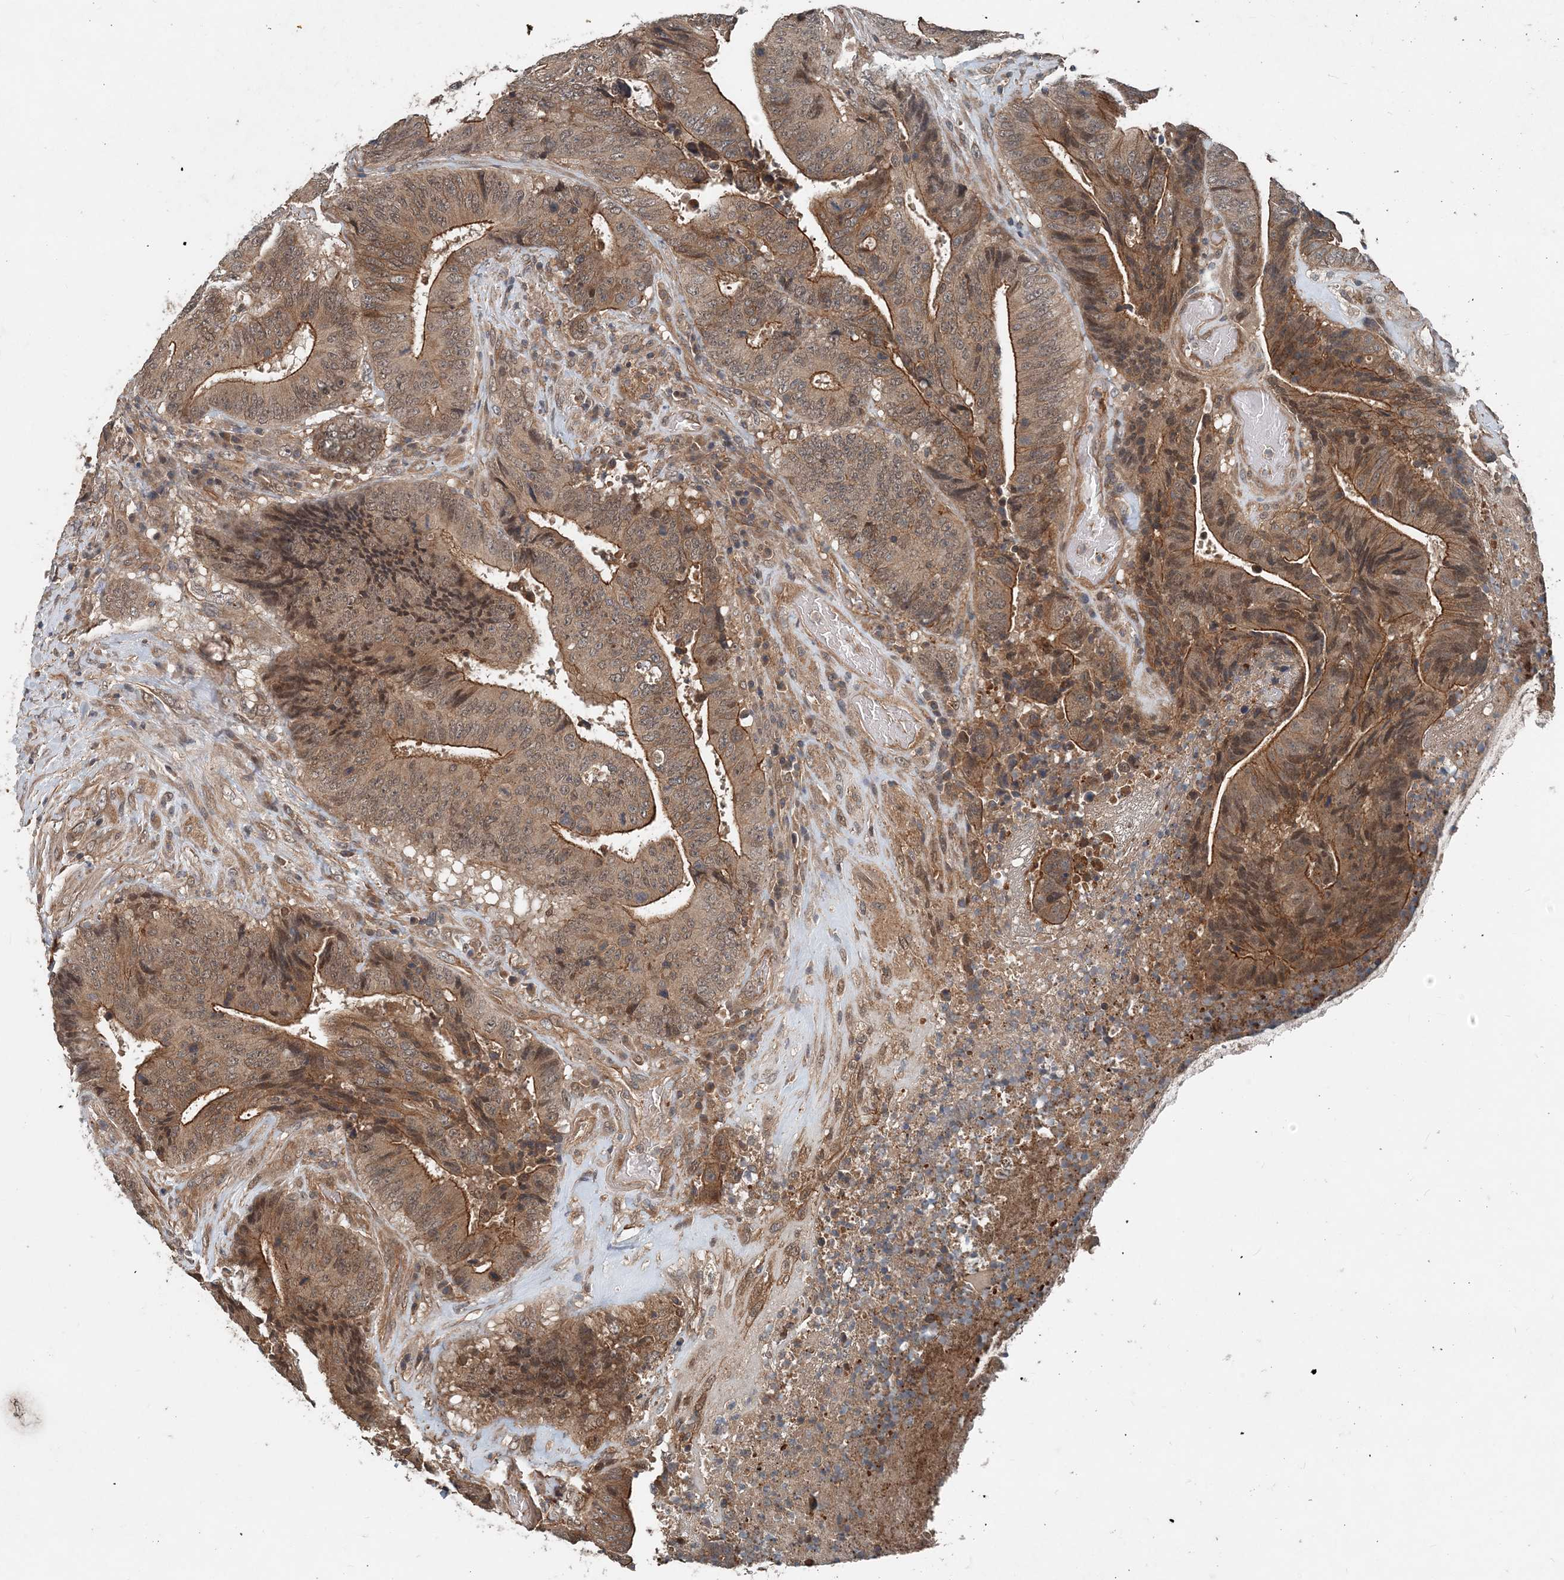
{"staining": {"intensity": "moderate", "quantity": "25%-75%", "location": "cytoplasmic/membranous"}, "tissue": "colorectal cancer", "cell_type": "Tumor cells", "image_type": "cancer", "snomed": [{"axis": "morphology", "description": "Adenocarcinoma, NOS"}, {"axis": "topography", "description": "Rectum"}], "caption": "Moderate cytoplasmic/membranous staining is identified in approximately 25%-75% of tumor cells in colorectal adenocarcinoma.", "gene": "SMPD3", "patient": {"sex": "male", "age": 72}}